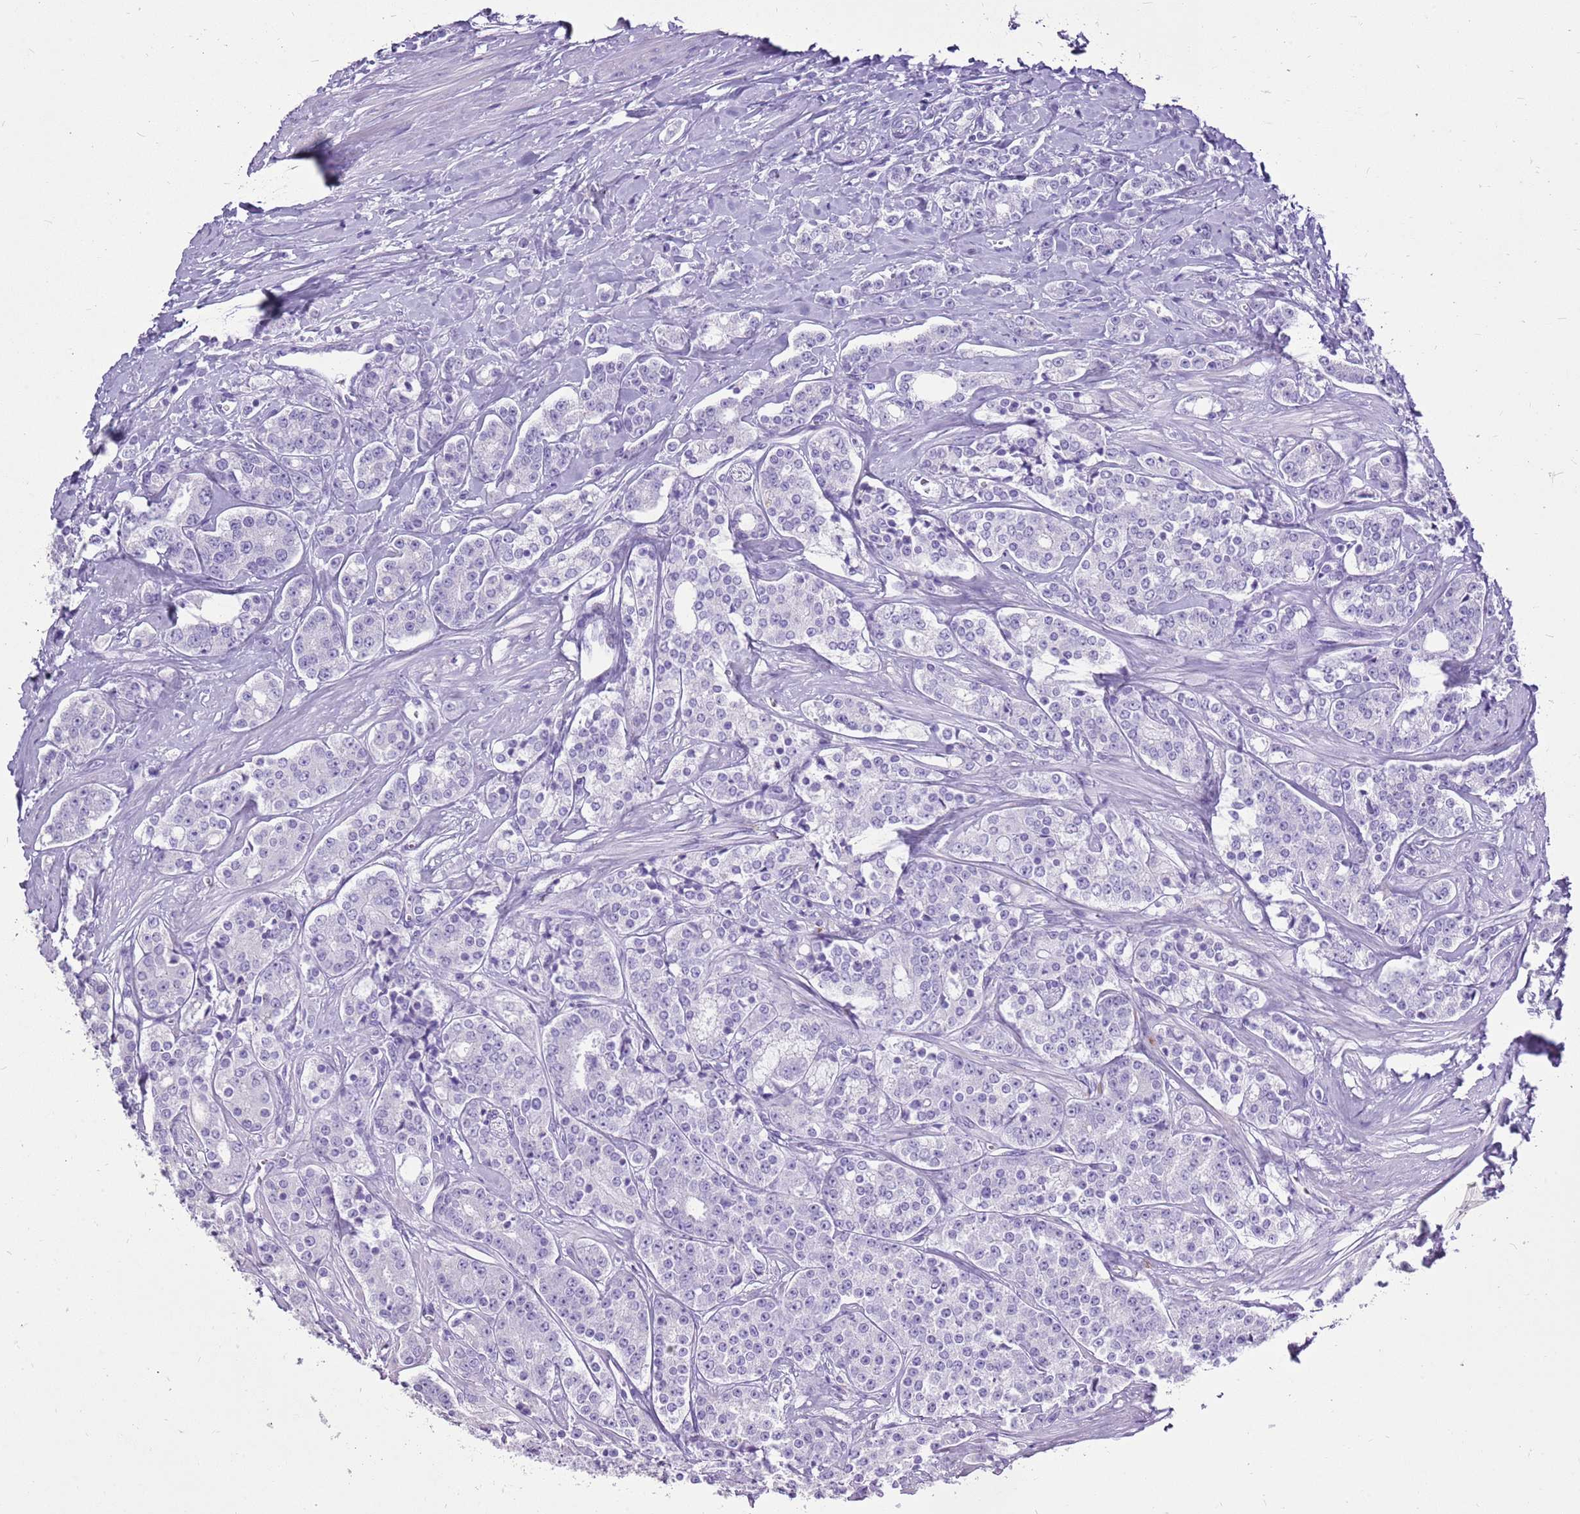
{"staining": {"intensity": "negative", "quantity": "none", "location": "none"}, "tissue": "prostate cancer", "cell_type": "Tumor cells", "image_type": "cancer", "snomed": [{"axis": "morphology", "description": "Adenocarcinoma, High grade"}, {"axis": "topography", "description": "Prostate"}], "caption": "Immunohistochemical staining of prostate cancer demonstrates no significant positivity in tumor cells.", "gene": "ACSS3", "patient": {"sex": "male", "age": 62}}